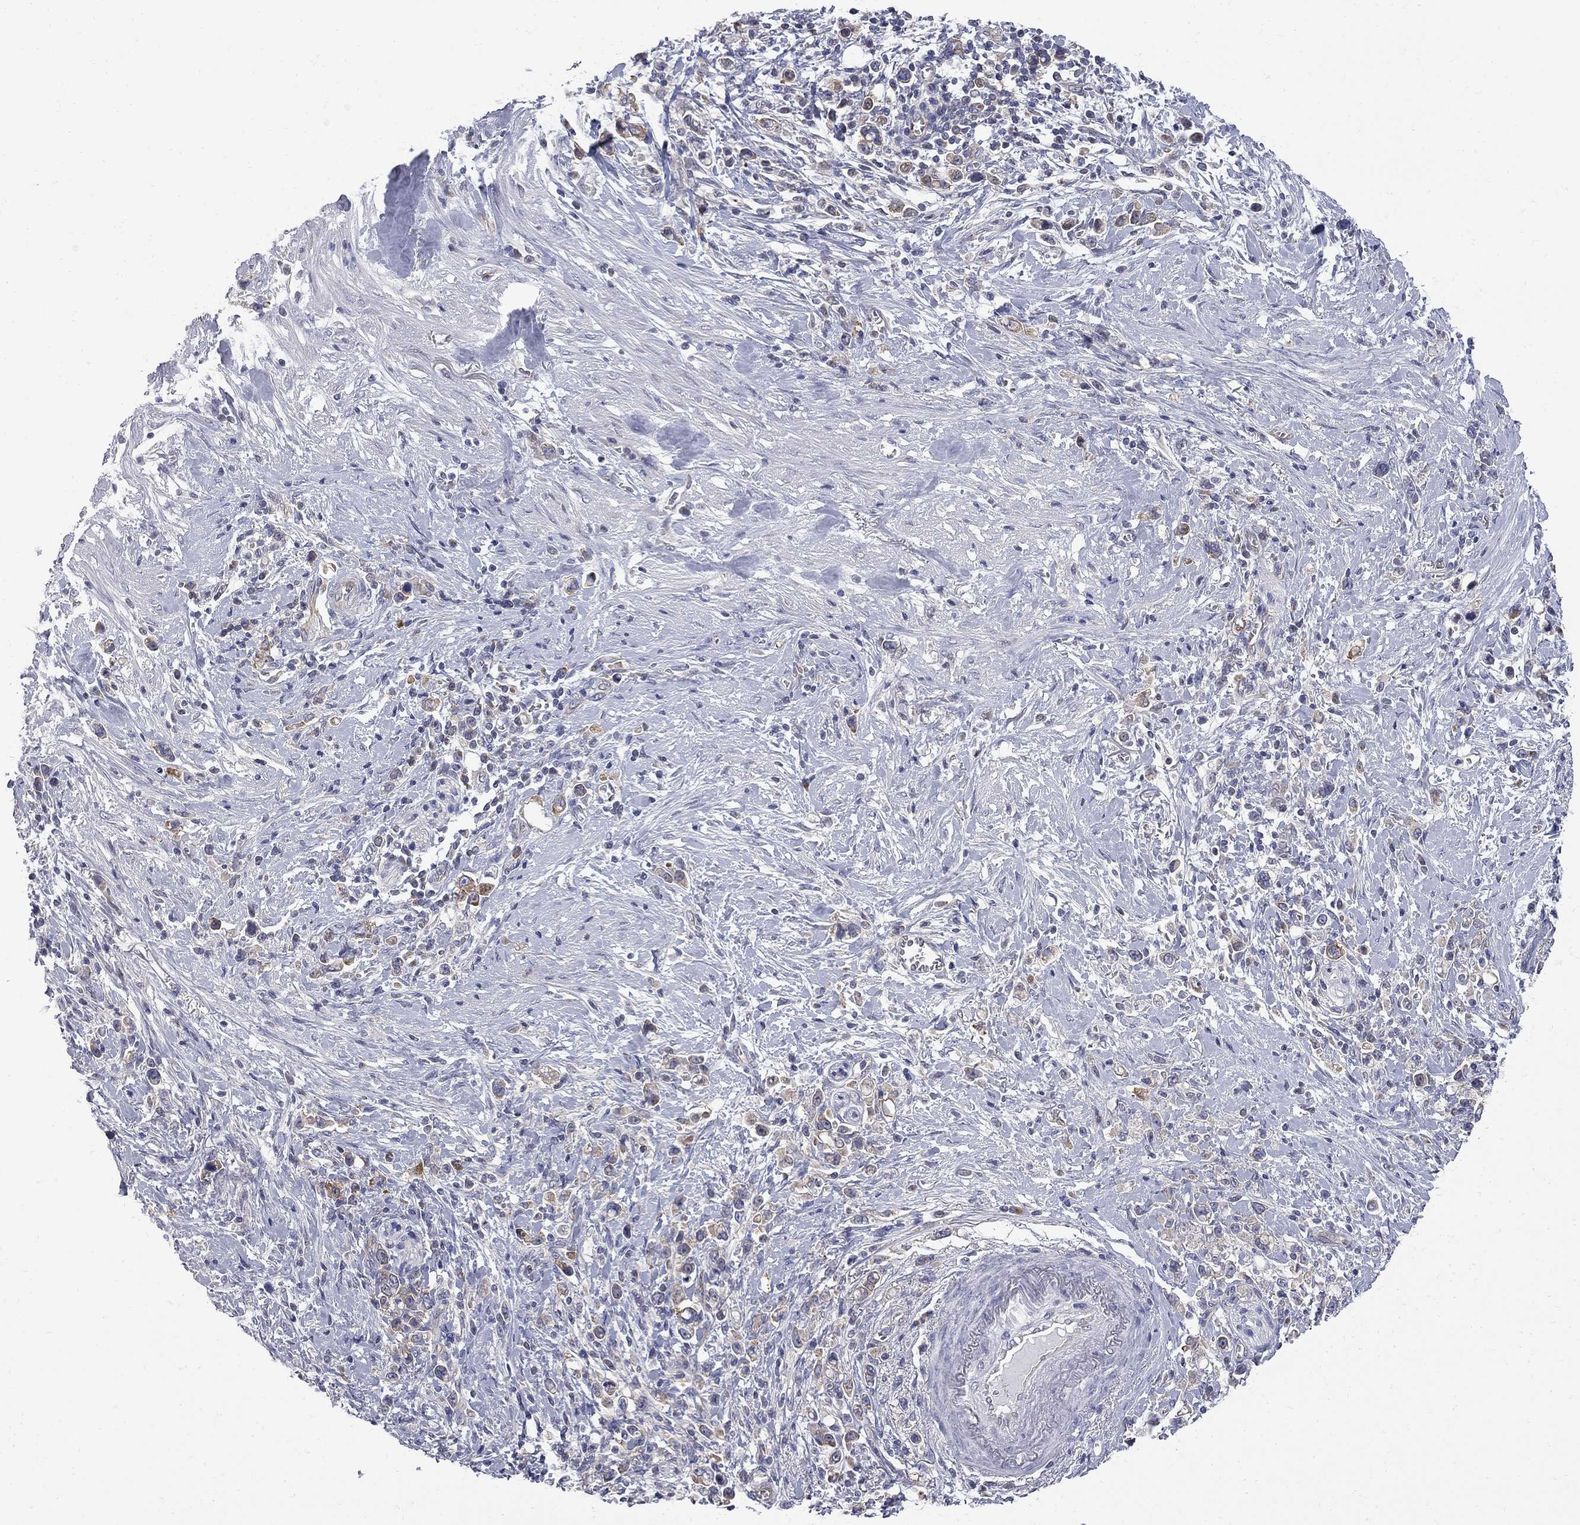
{"staining": {"intensity": "moderate", "quantity": "<25%", "location": "cytoplasmic/membranous"}, "tissue": "stomach cancer", "cell_type": "Tumor cells", "image_type": "cancer", "snomed": [{"axis": "morphology", "description": "Adenocarcinoma, NOS"}, {"axis": "topography", "description": "Stomach"}], "caption": "This photomicrograph shows stomach adenocarcinoma stained with IHC to label a protein in brown. The cytoplasmic/membranous of tumor cells show moderate positivity for the protein. Nuclei are counter-stained blue.", "gene": "GALNT8", "patient": {"sex": "male", "age": 63}}